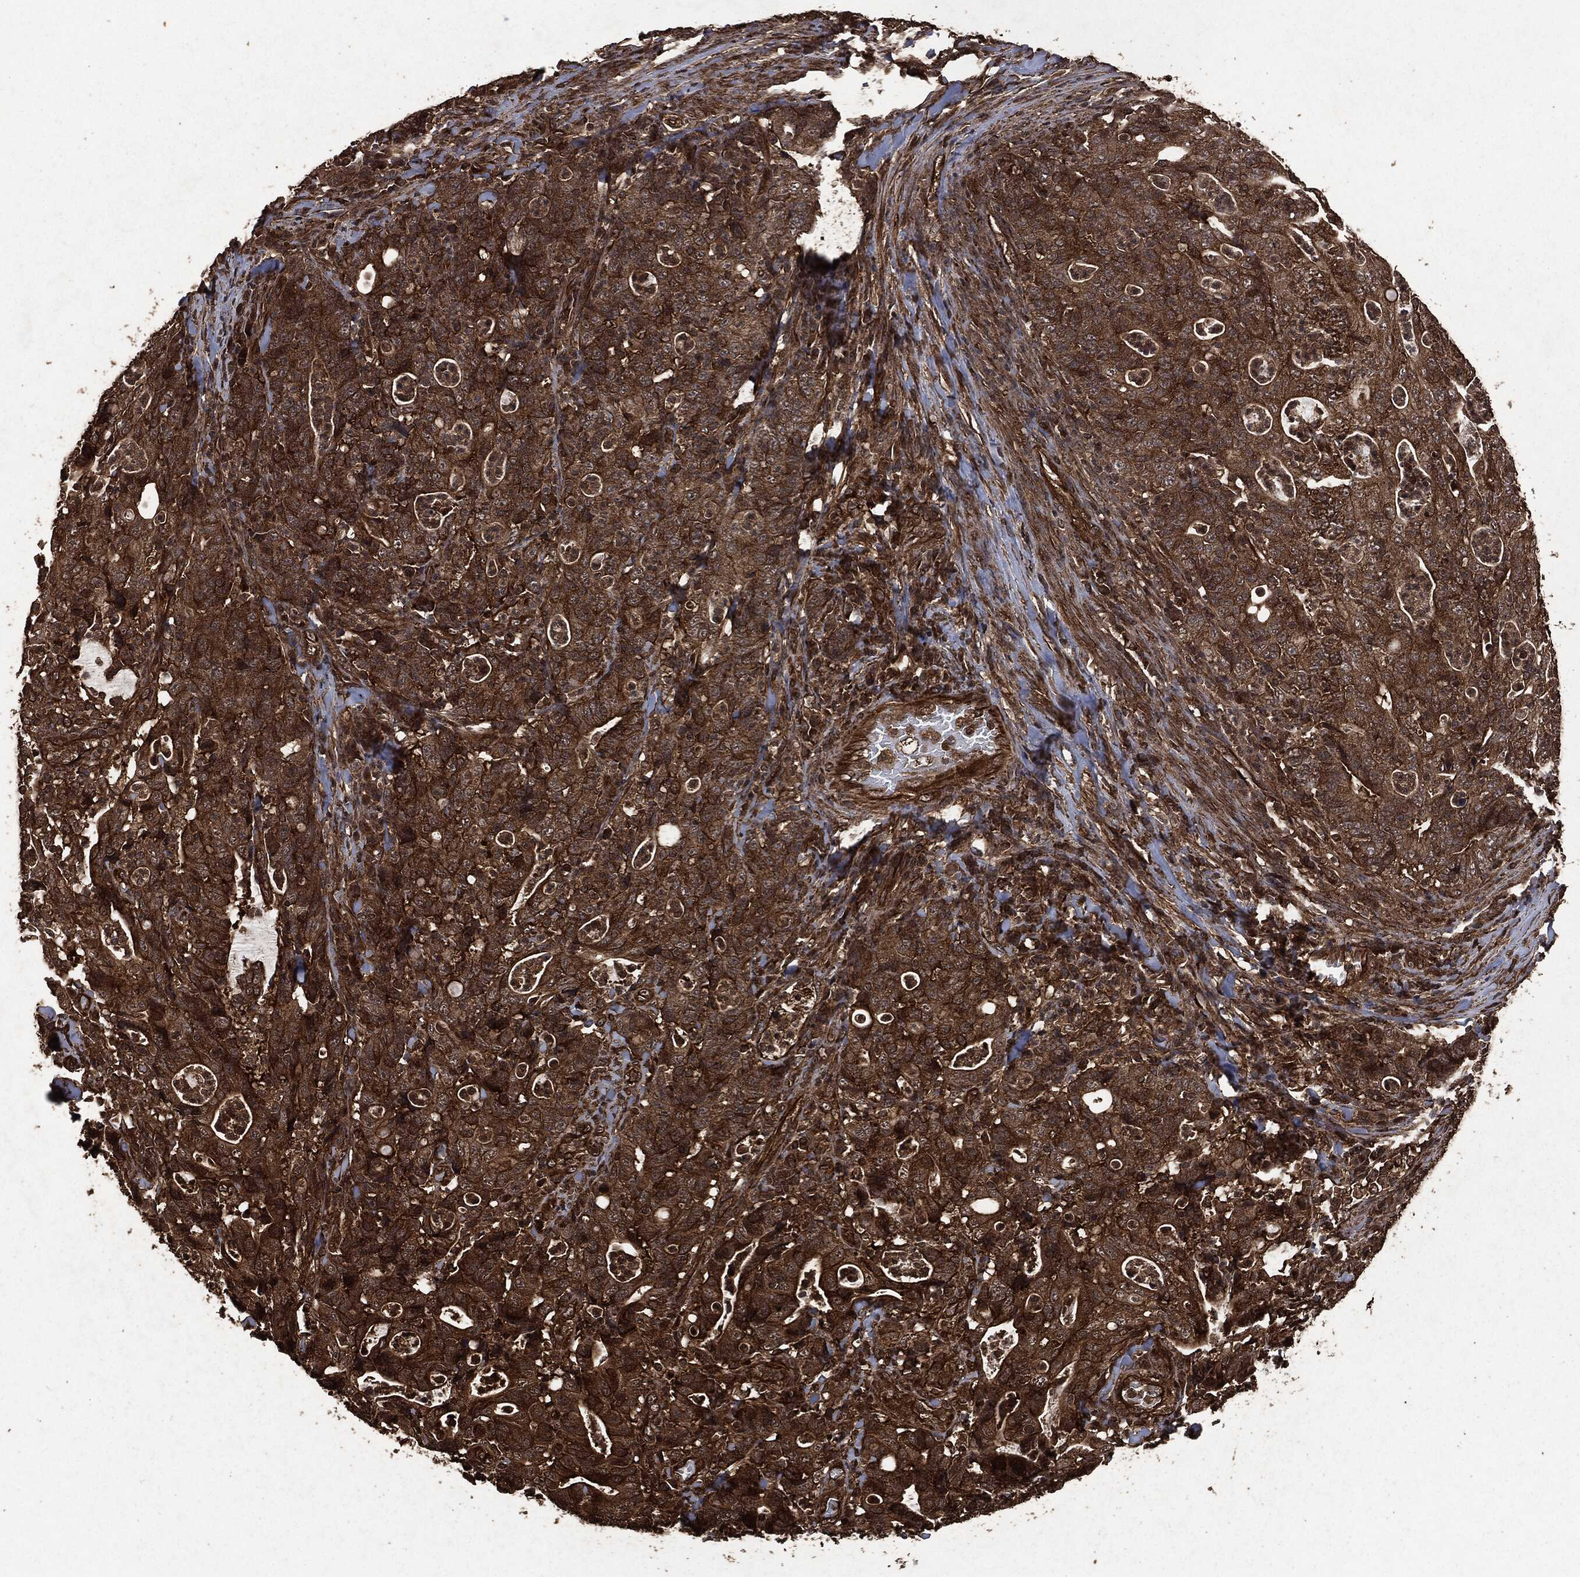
{"staining": {"intensity": "strong", "quantity": ">75%", "location": "cytoplasmic/membranous"}, "tissue": "colorectal cancer", "cell_type": "Tumor cells", "image_type": "cancer", "snomed": [{"axis": "morphology", "description": "Adenocarcinoma, NOS"}, {"axis": "topography", "description": "Colon"}], "caption": "DAB immunohistochemical staining of human adenocarcinoma (colorectal) exhibits strong cytoplasmic/membranous protein positivity in about >75% of tumor cells. (brown staining indicates protein expression, while blue staining denotes nuclei).", "gene": "HRAS", "patient": {"sex": "male", "age": 70}}